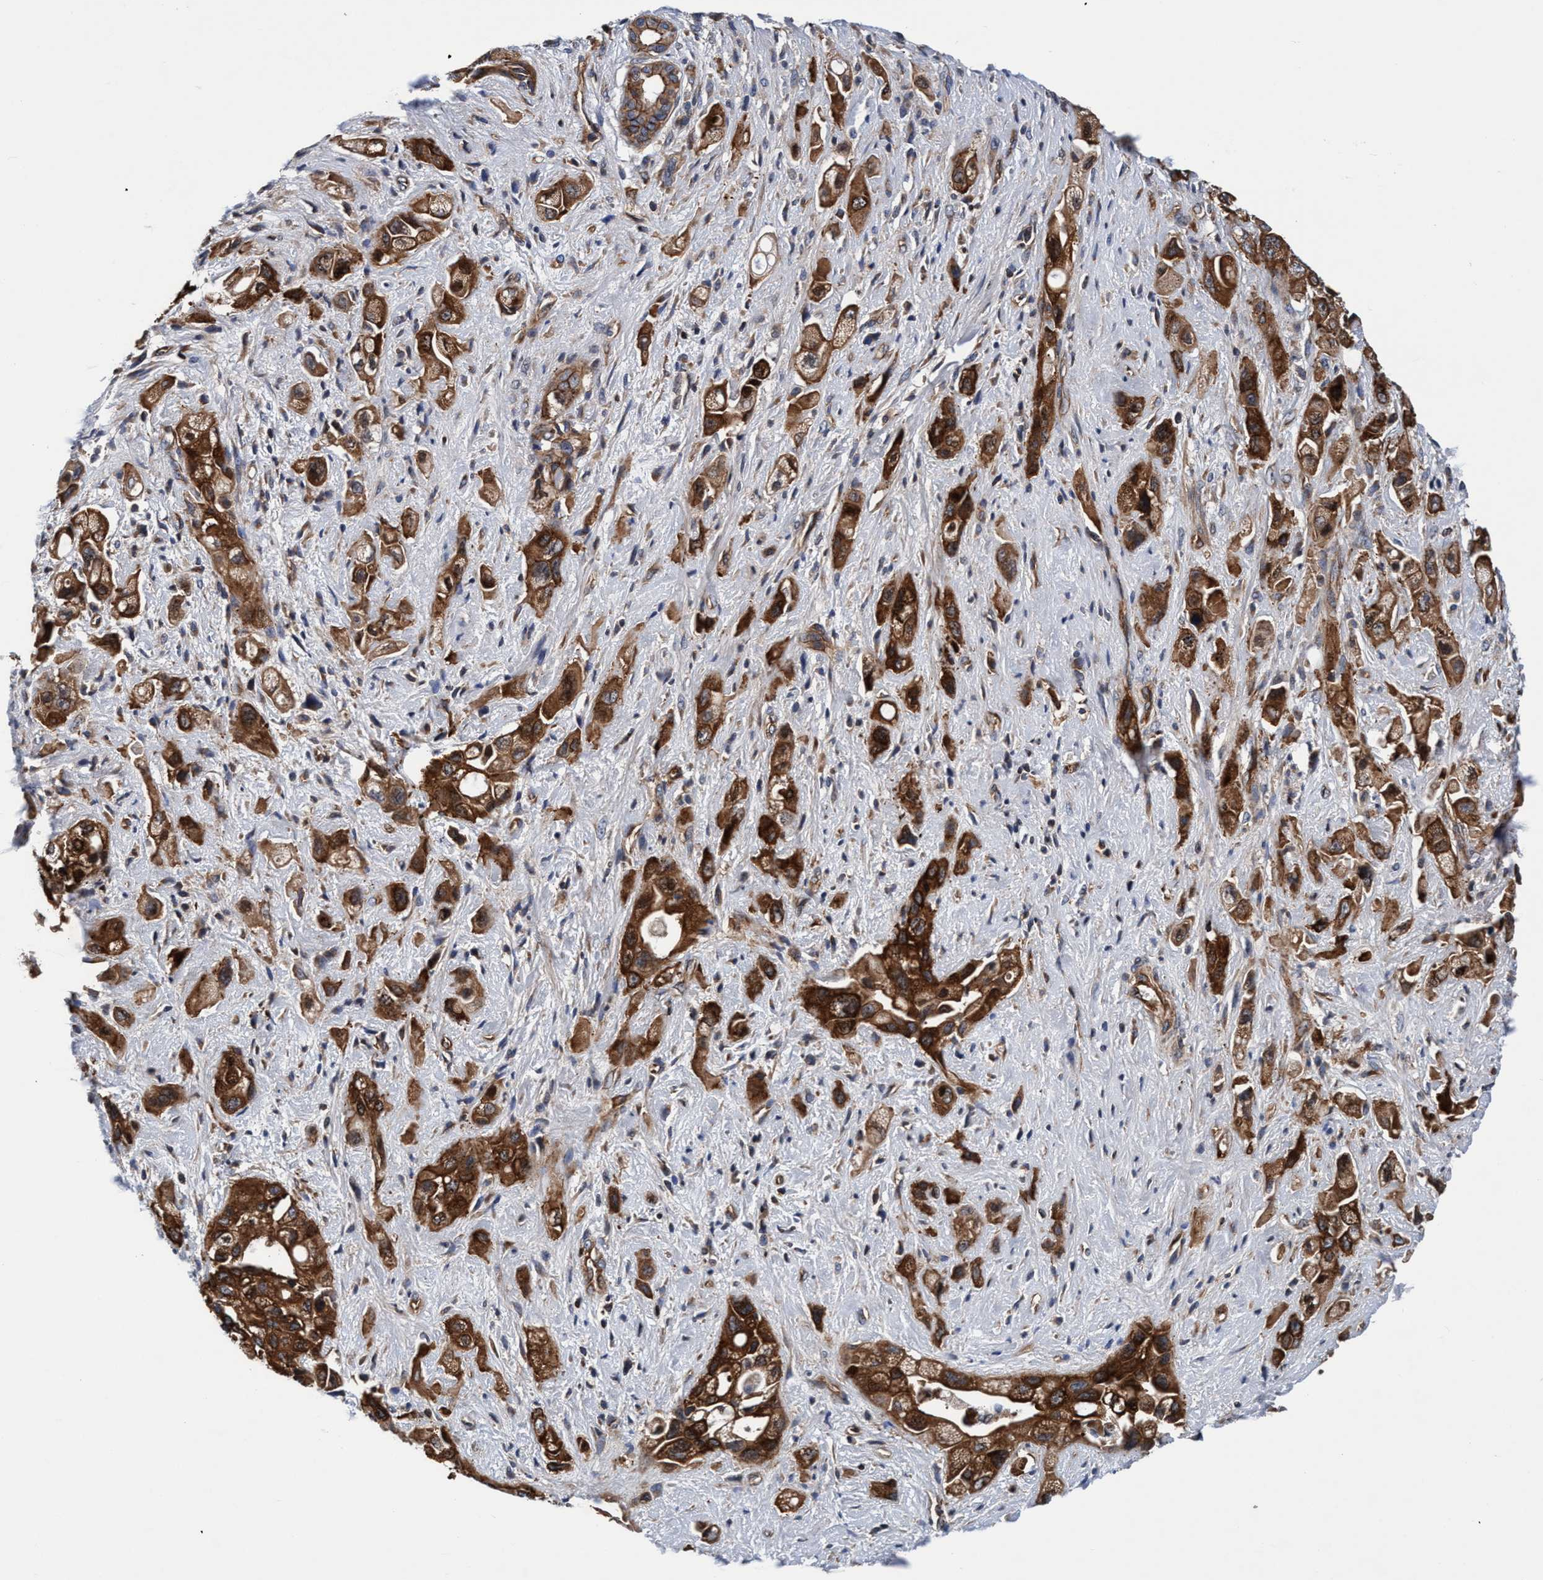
{"staining": {"intensity": "strong", "quantity": ">75%", "location": "cytoplasmic/membranous"}, "tissue": "pancreatic cancer", "cell_type": "Tumor cells", "image_type": "cancer", "snomed": [{"axis": "morphology", "description": "Adenocarcinoma, NOS"}, {"axis": "topography", "description": "Pancreas"}], "caption": "Immunohistochemical staining of adenocarcinoma (pancreatic) demonstrates high levels of strong cytoplasmic/membranous positivity in approximately >75% of tumor cells.", "gene": "MCM3AP", "patient": {"sex": "female", "age": 66}}